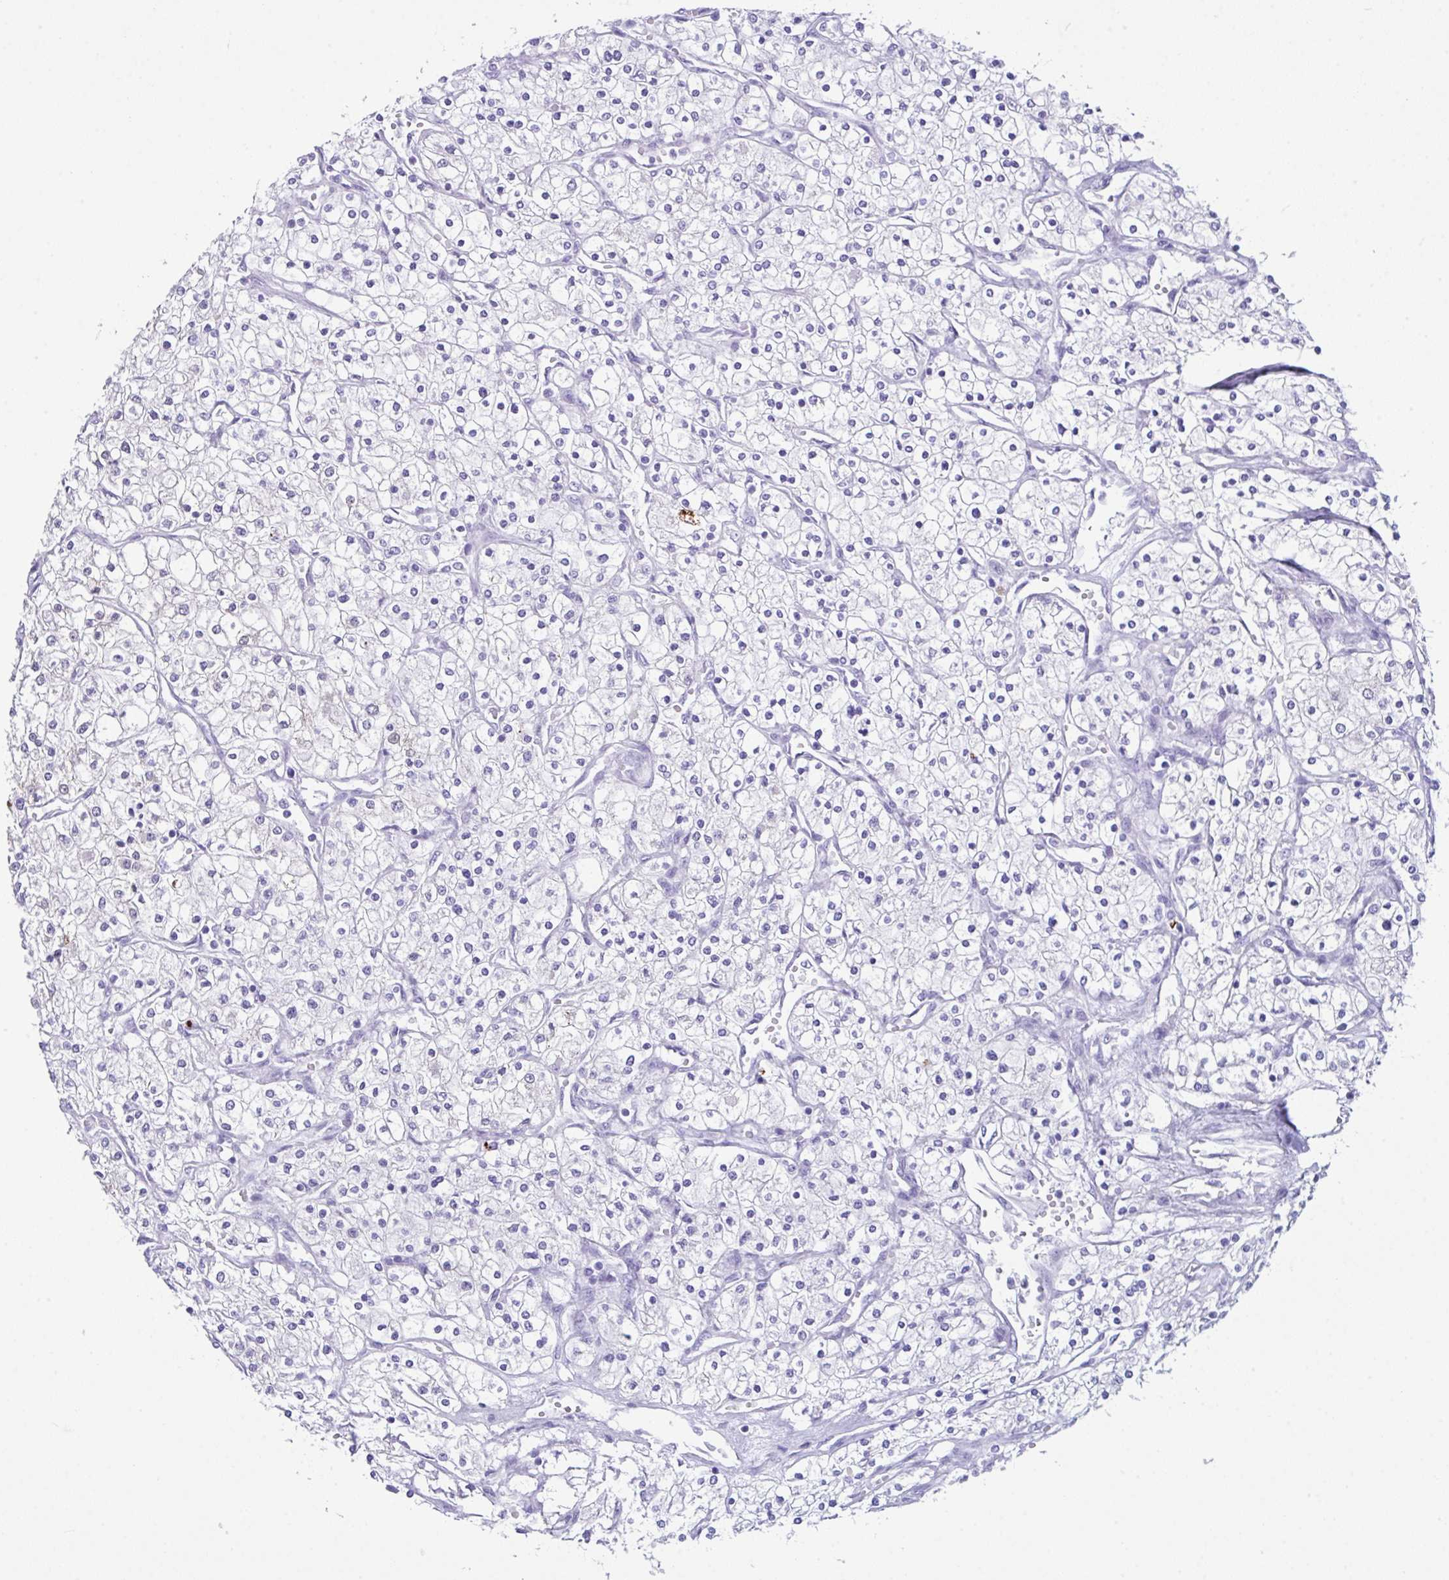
{"staining": {"intensity": "negative", "quantity": "none", "location": "none"}, "tissue": "renal cancer", "cell_type": "Tumor cells", "image_type": "cancer", "snomed": [{"axis": "morphology", "description": "Adenocarcinoma, NOS"}, {"axis": "topography", "description": "Kidney"}], "caption": "Immunohistochemical staining of human renal cancer (adenocarcinoma) displays no significant staining in tumor cells. Nuclei are stained in blue.", "gene": "LGALS4", "patient": {"sex": "male", "age": 80}}